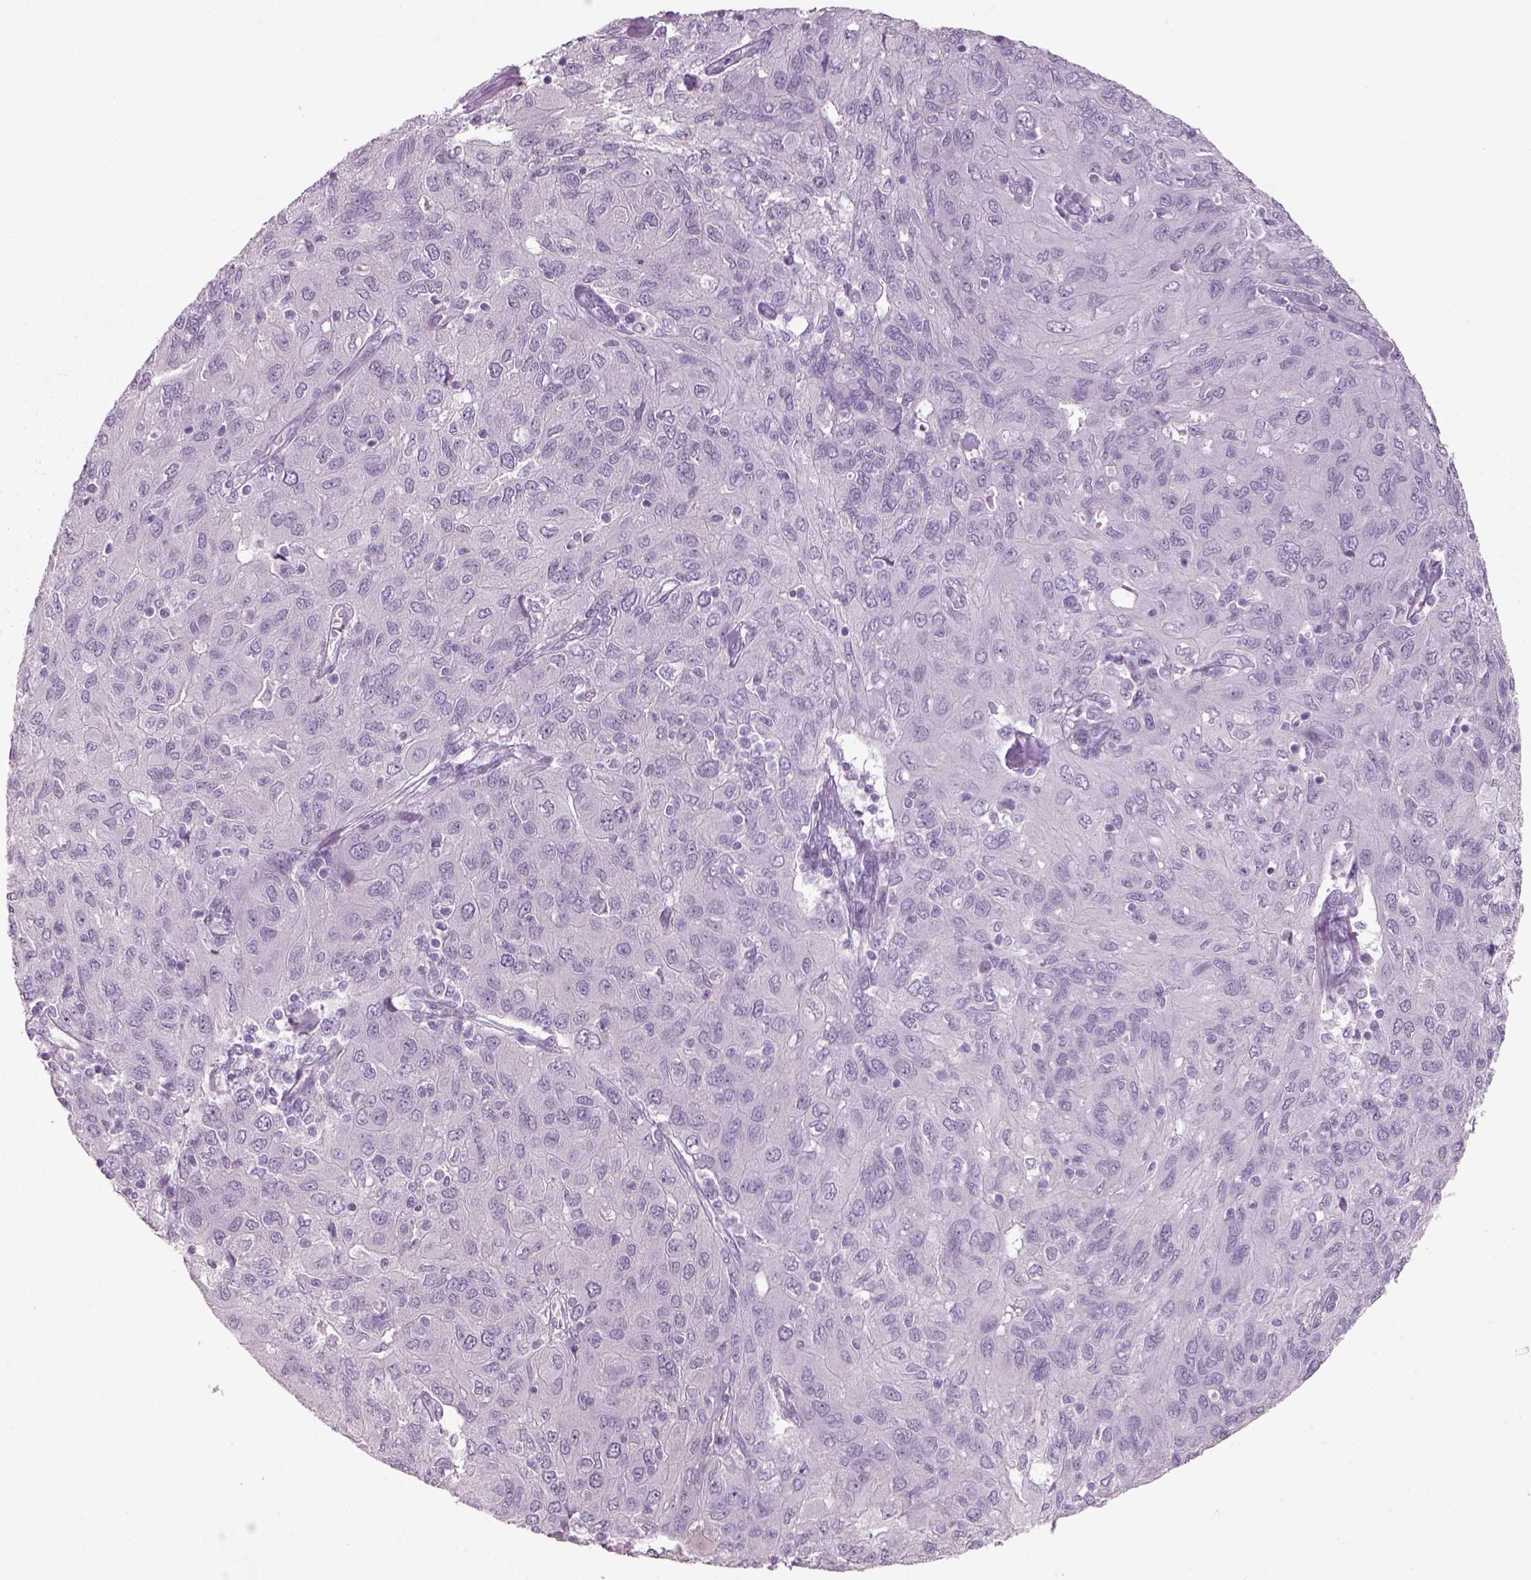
{"staining": {"intensity": "negative", "quantity": "none", "location": "none"}, "tissue": "ovarian cancer", "cell_type": "Tumor cells", "image_type": "cancer", "snomed": [{"axis": "morphology", "description": "Carcinoma, endometroid"}, {"axis": "topography", "description": "Ovary"}], "caption": "High magnification brightfield microscopy of ovarian cancer stained with DAB (3,3'-diaminobenzidine) (brown) and counterstained with hematoxylin (blue): tumor cells show no significant staining.", "gene": "SLC6A2", "patient": {"sex": "female", "age": 50}}